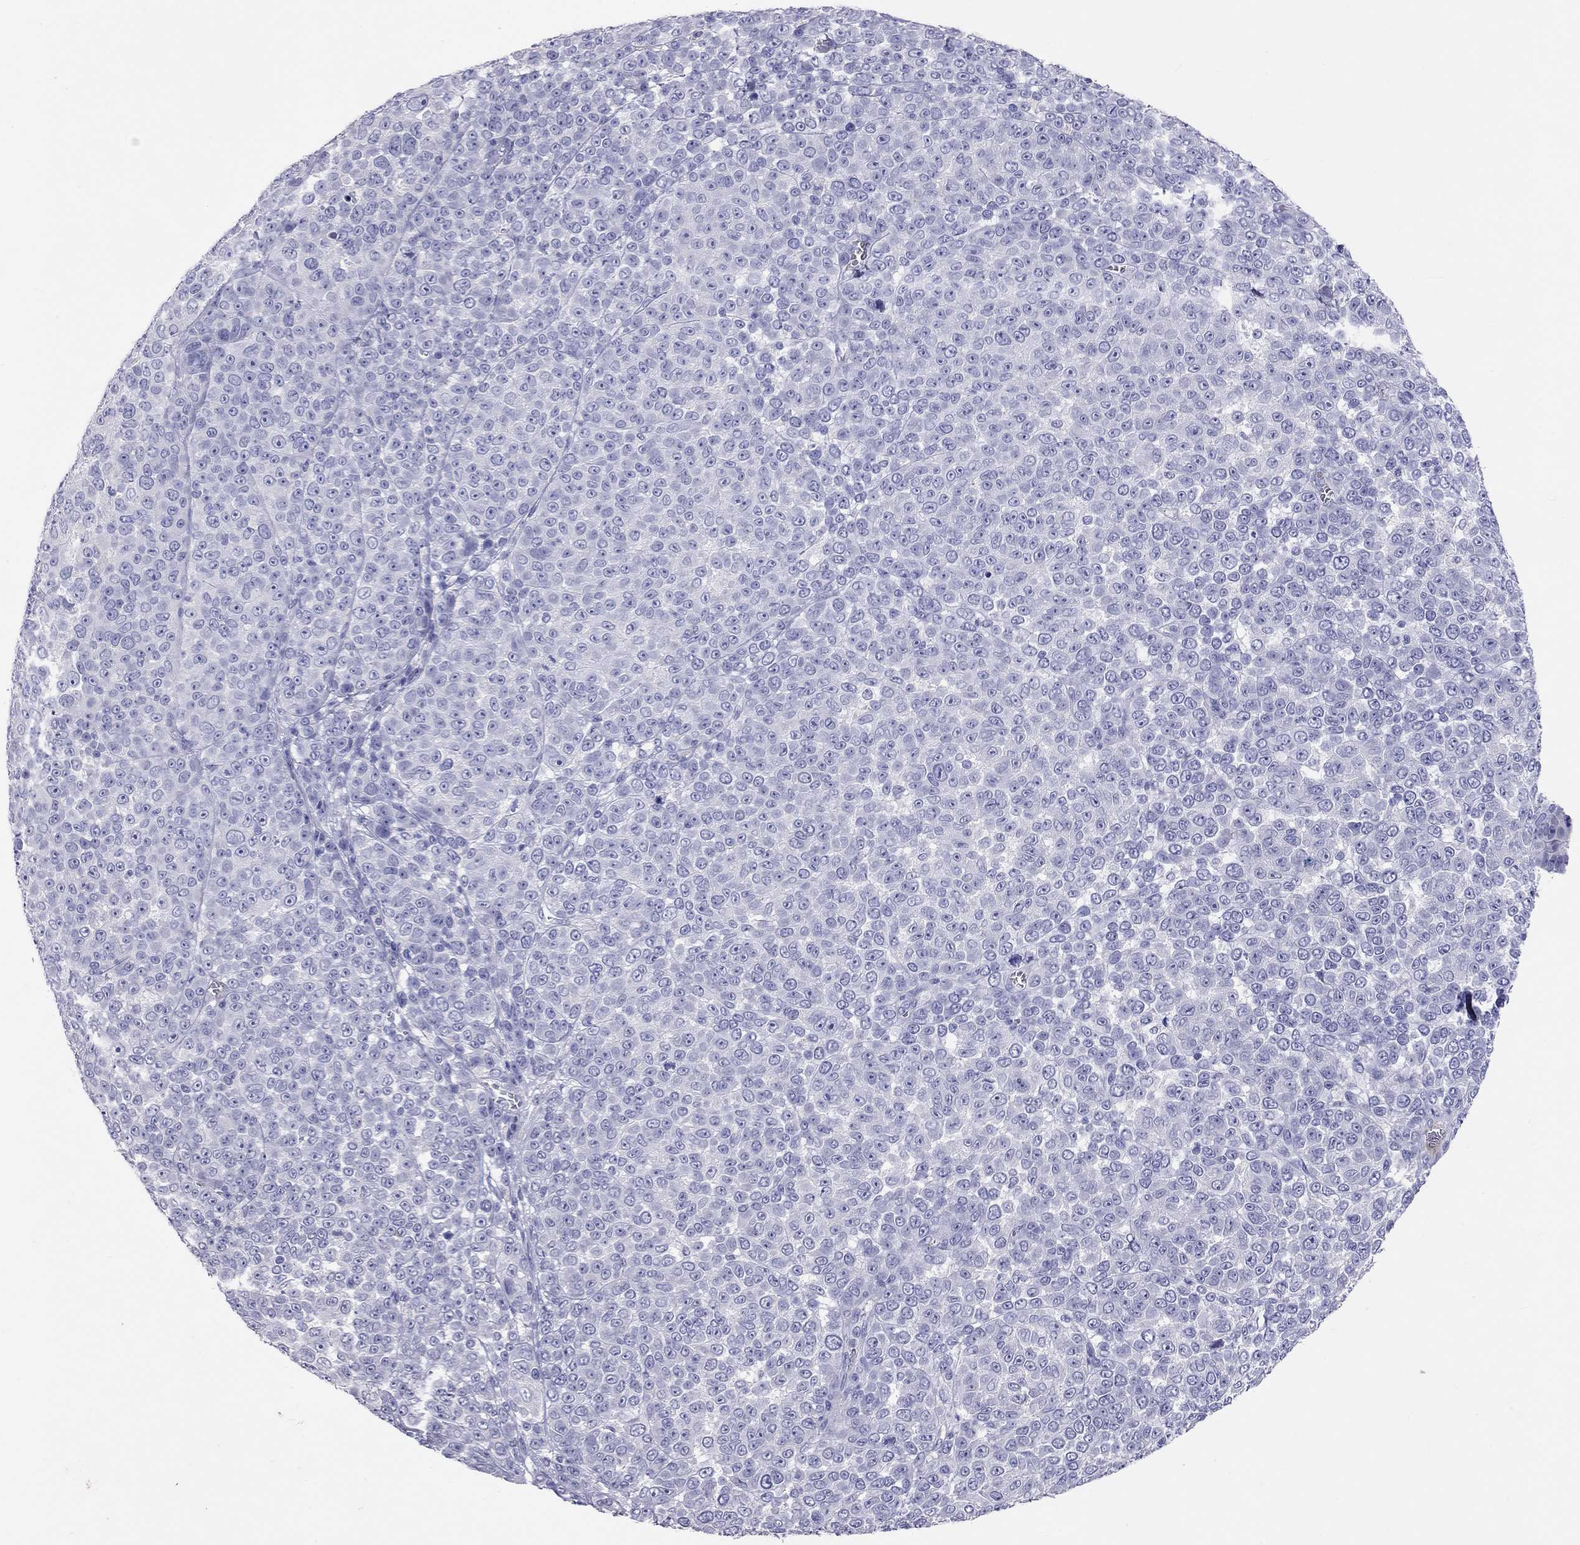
{"staining": {"intensity": "negative", "quantity": "none", "location": "none"}, "tissue": "melanoma", "cell_type": "Tumor cells", "image_type": "cancer", "snomed": [{"axis": "morphology", "description": "Malignant melanoma, NOS"}, {"axis": "topography", "description": "Skin"}], "caption": "Image shows no protein staining in tumor cells of malignant melanoma tissue.", "gene": "CALHM1", "patient": {"sex": "female", "age": 95}}